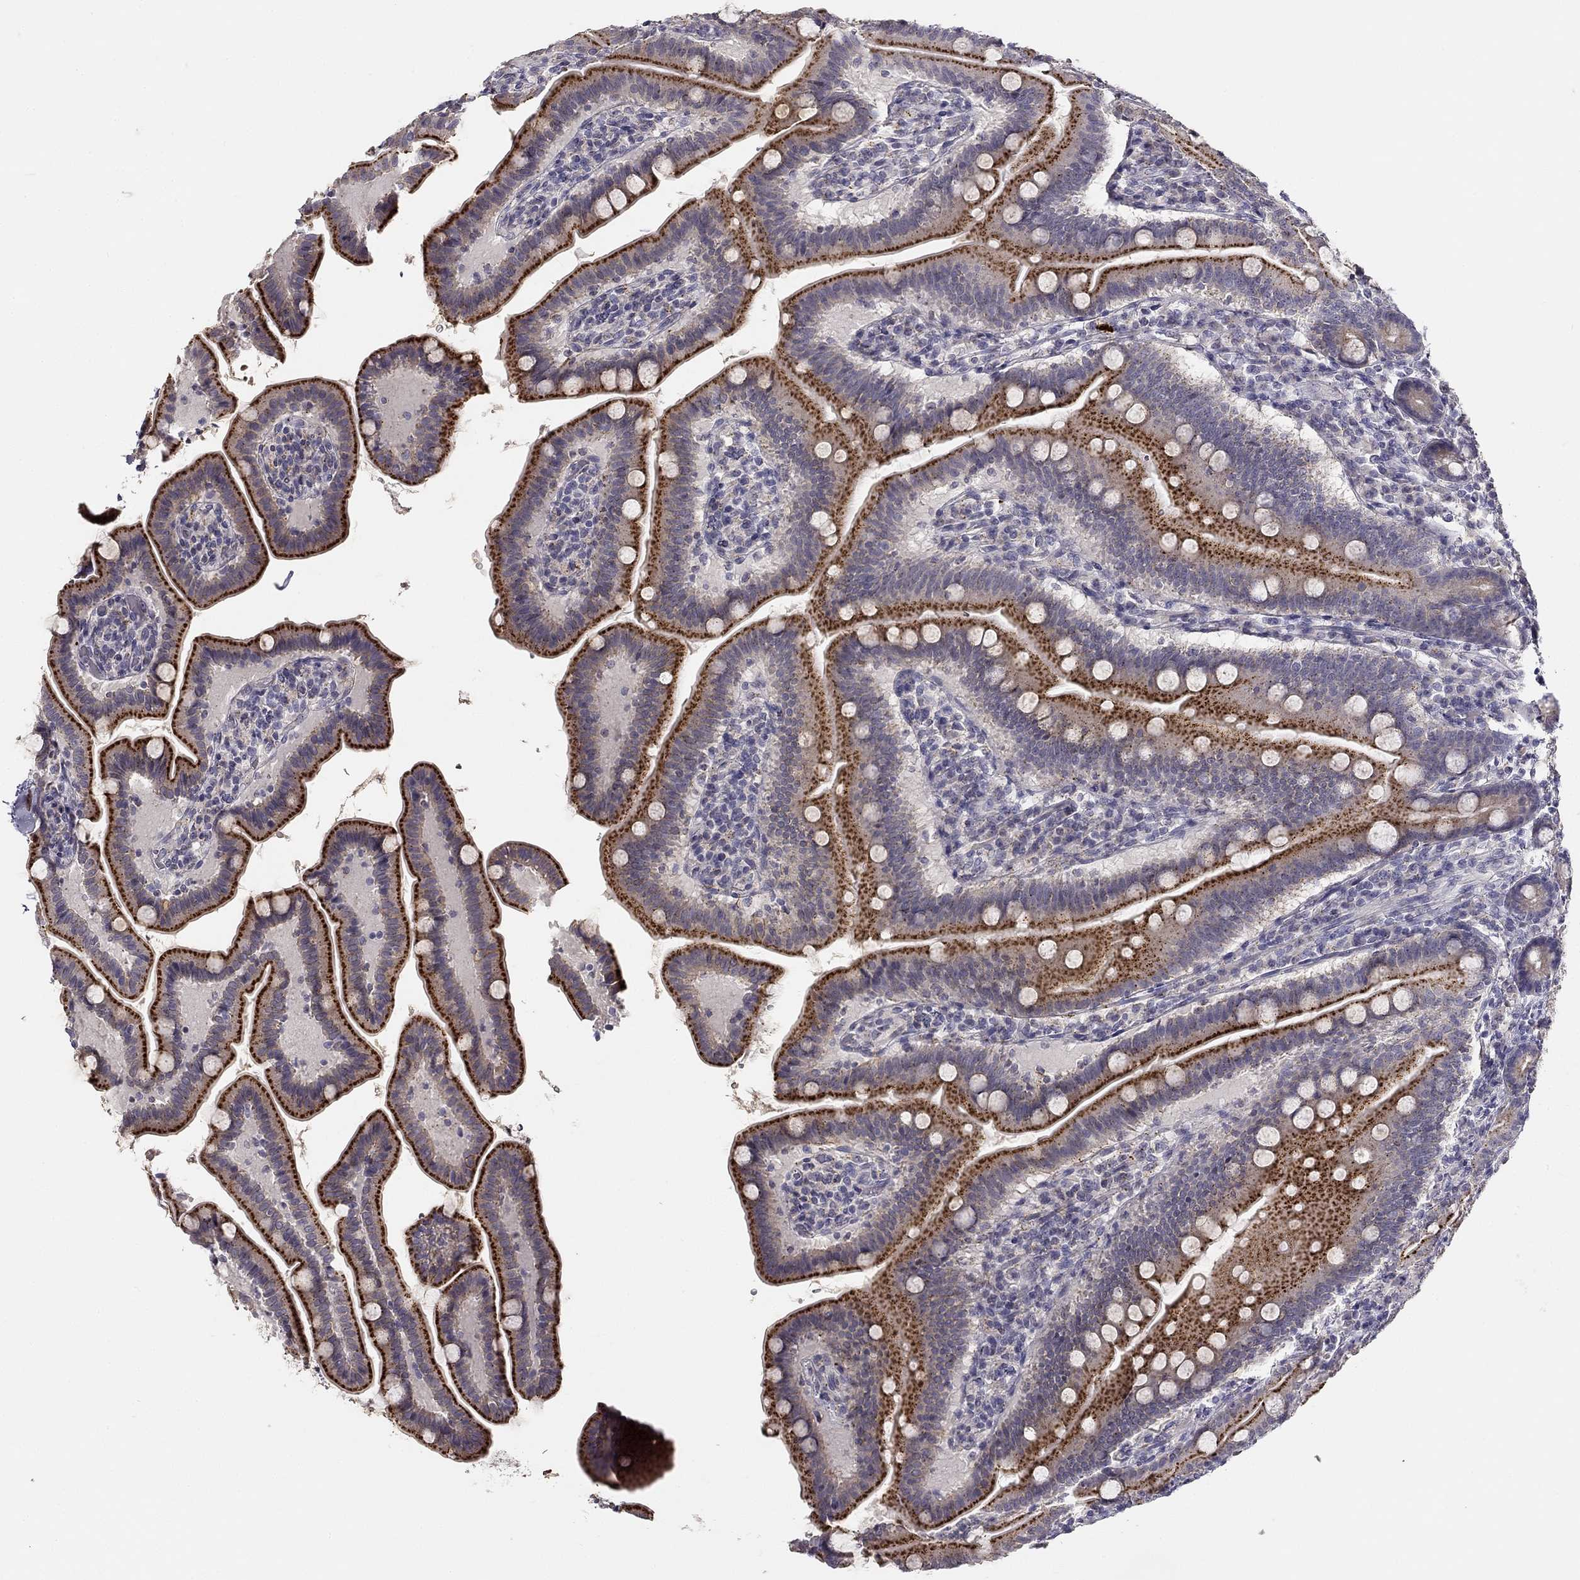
{"staining": {"intensity": "strong", "quantity": "25%-75%", "location": "cytoplasmic/membranous"}, "tissue": "small intestine", "cell_type": "Glandular cells", "image_type": "normal", "snomed": [{"axis": "morphology", "description": "Normal tissue, NOS"}, {"axis": "topography", "description": "Small intestine"}], "caption": "Immunohistochemistry histopathology image of normal small intestine stained for a protein (brown), which displays high levels of strong cytoplasmic/membranous expression in about 25%-75% of glandular cells.", "gene": "CNR1", "patient": {"sex": "male", "age": 66}}